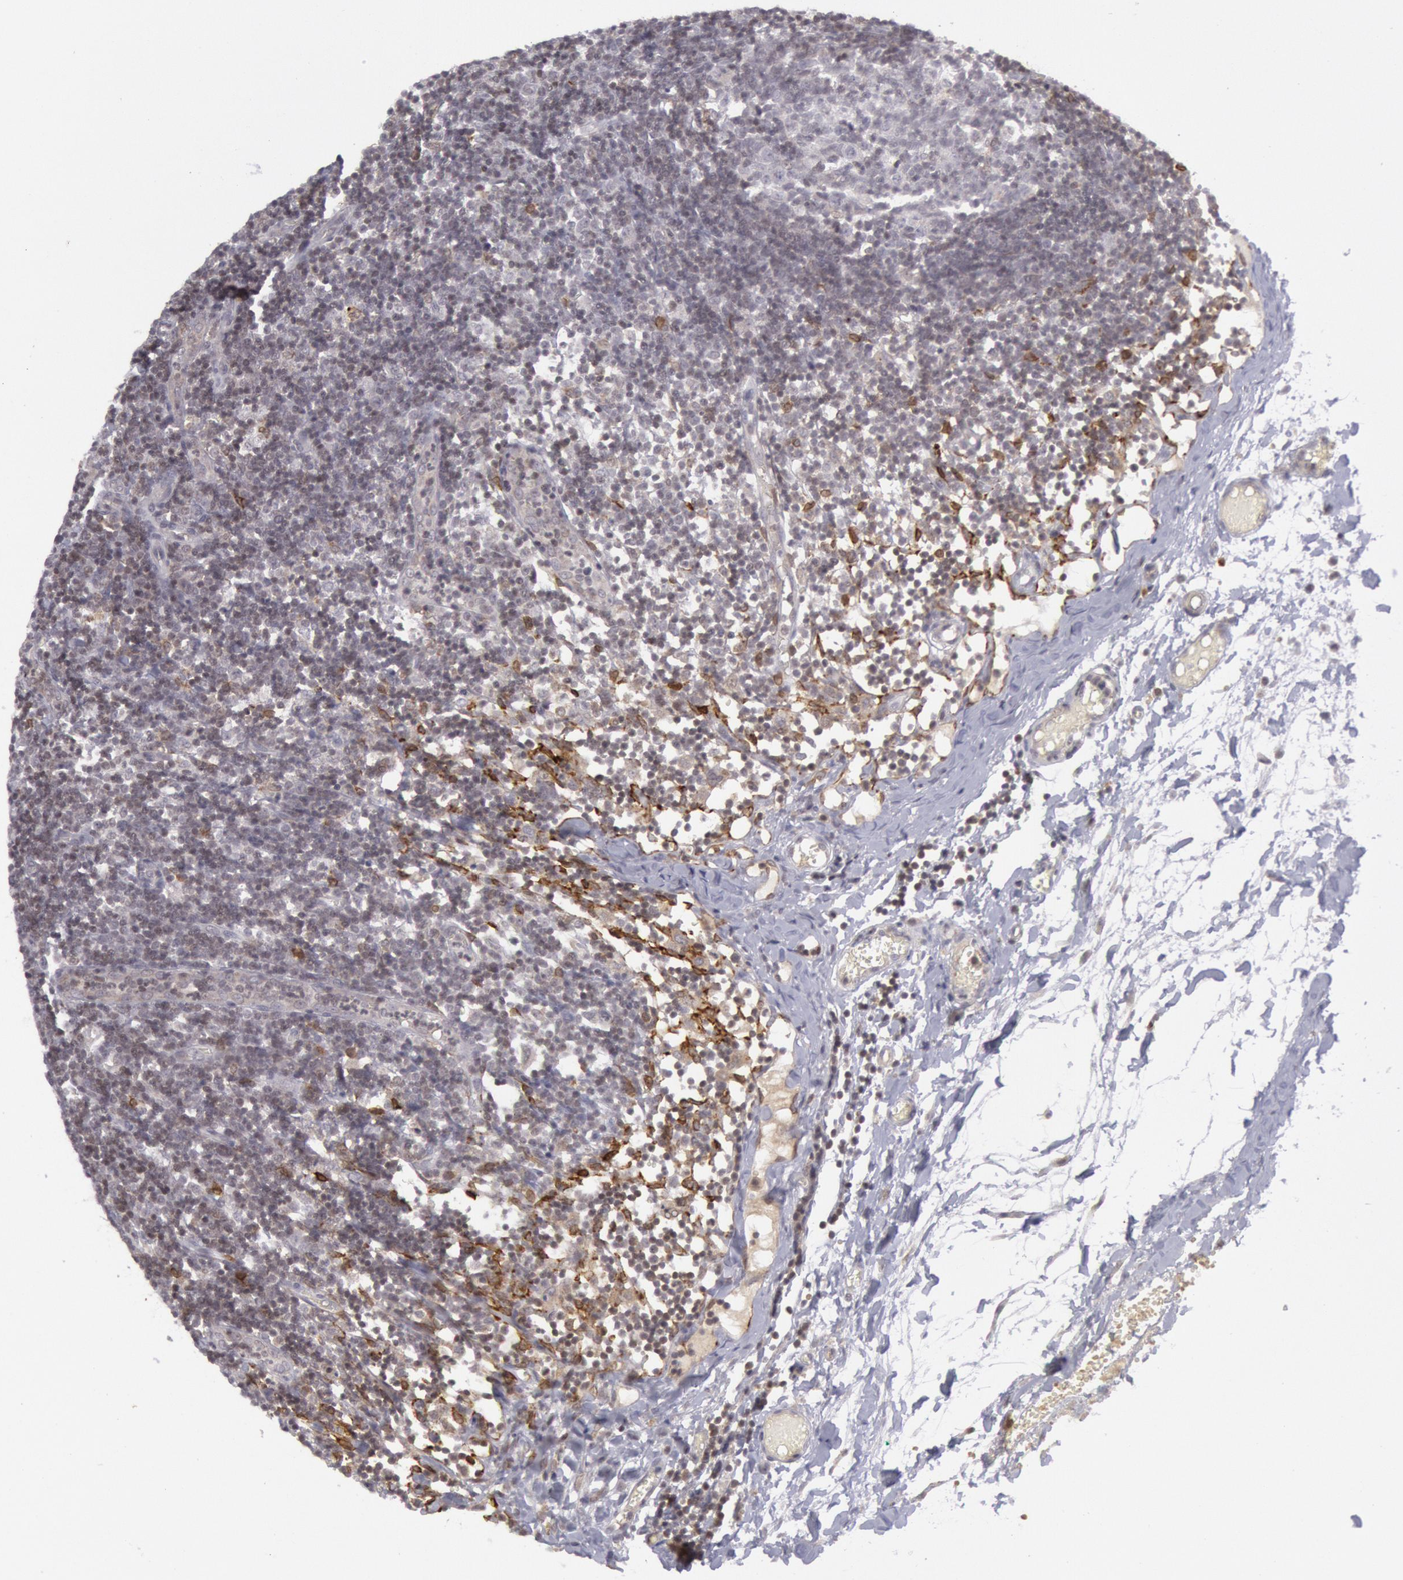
{"staining": {"intensity": "negative", "quantity": "none", "location": "none"}, "tissue": "lymph node", "cell_type": "Germinal center cells", "image_type": "normal", "snomed": [{"axis": "morphology", "description": "Normal tissue, NOS"}, {"axis": "morphology", "description": "Inflammation, NOS"}, {"axis": "topography", "description": "Lymph node"}, {"axis": "topography", "description": "Salivary gland"}], "caption": "Immunohistochemistry (IHC) of benign human lymph node exhibits no positivity in germinal center cells. Nuclei are stained in blue.", "gene": "PTGS2", "patient": {"sex": "male", "age": 3}}